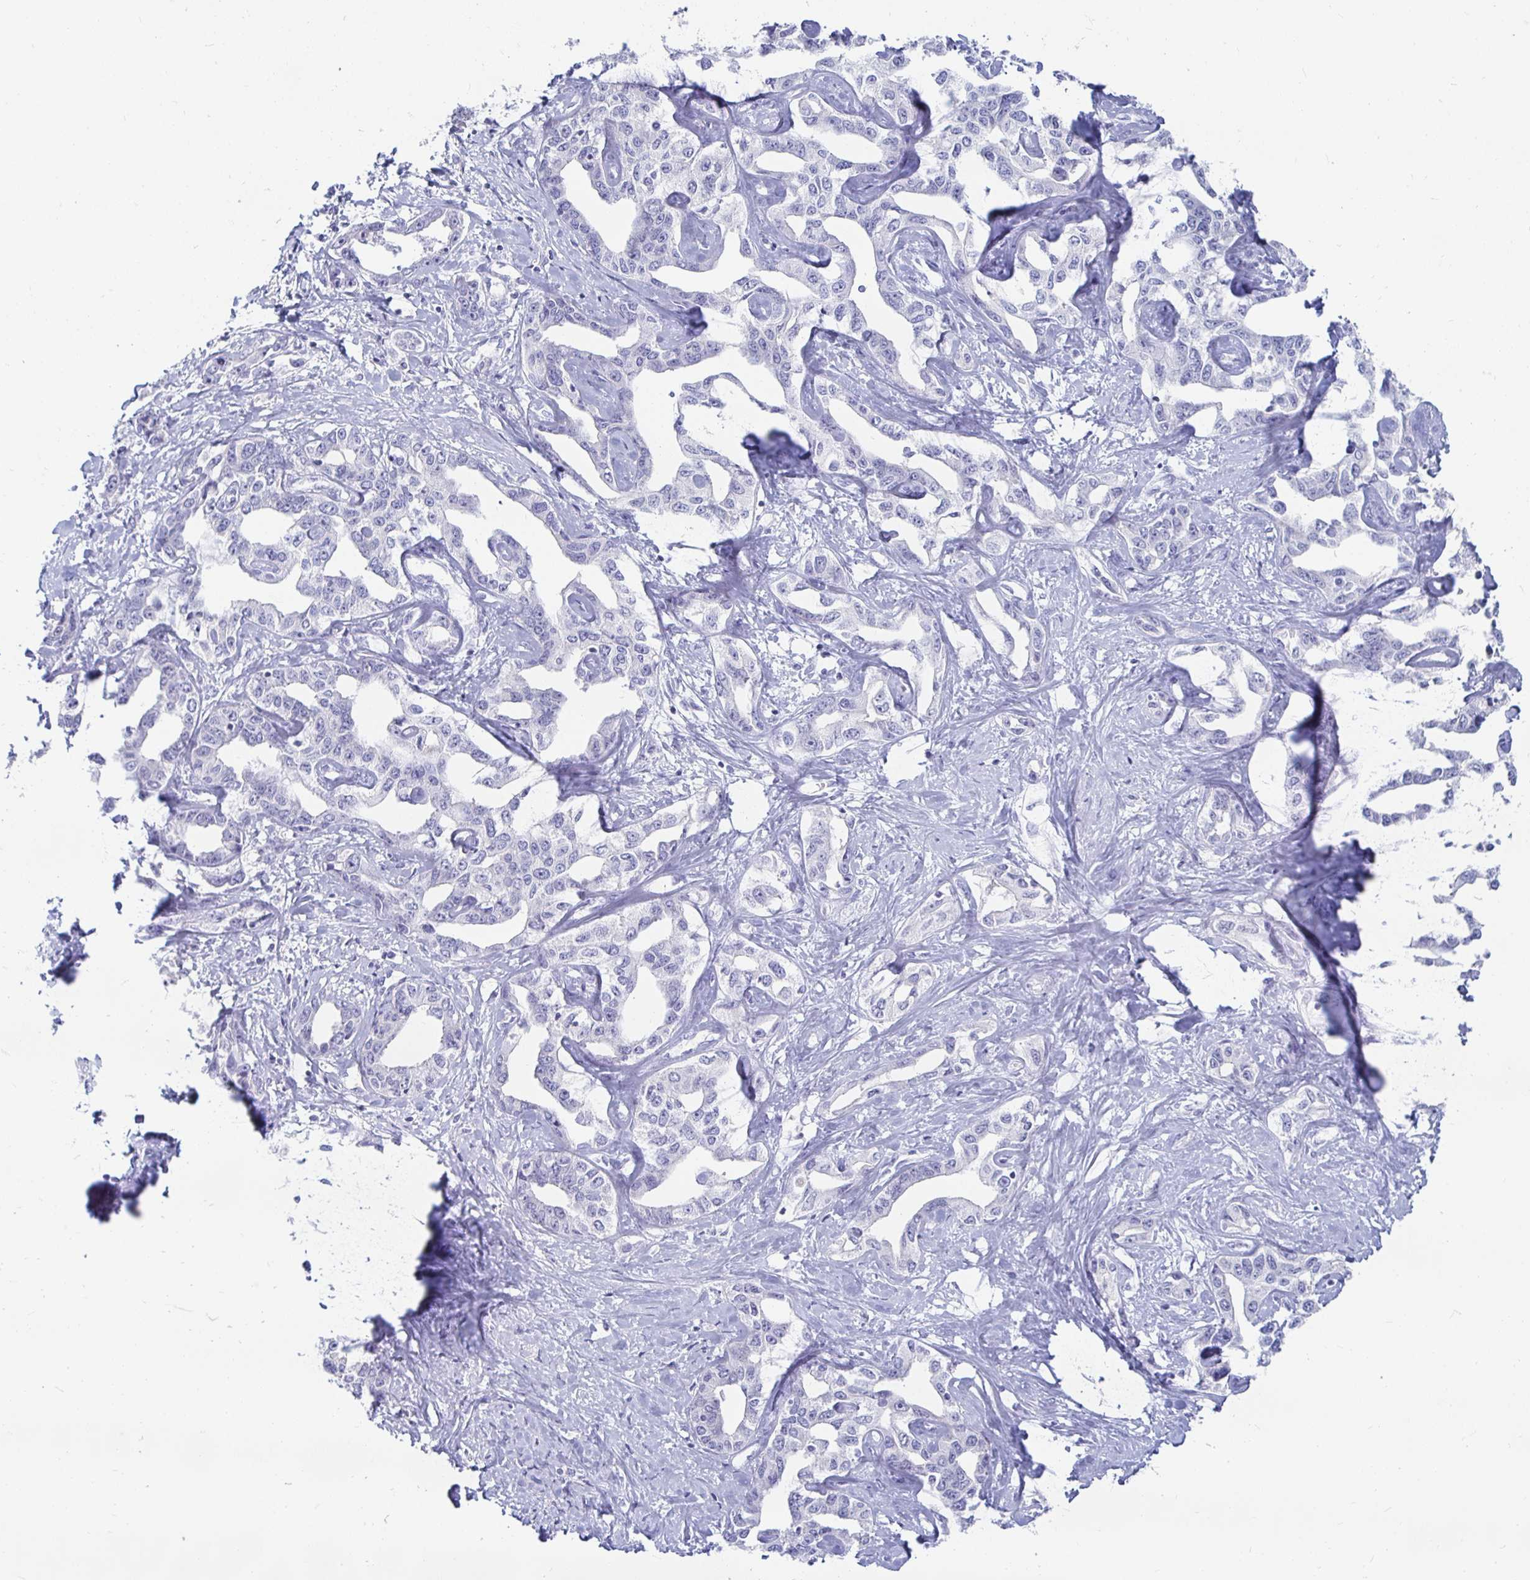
{"staining": {"intensity": "negative", "quantity": "none", "location": "none"}, "tissue": "liver cancer", "cell_type": "Tumor cells", "image_type": "cancer", "snomed": [{"axis": "morphology", "description": "Cholangiocarcinoma"}, {"axis": "topography", "description": "Liver"}], "caption": "Immunohistochemistry of liver cancer (cholangiocarcinoma) displays no positivity in tumor cells.", "gene": "PEG10", "patient": {"sex": "male", "age": 59}}